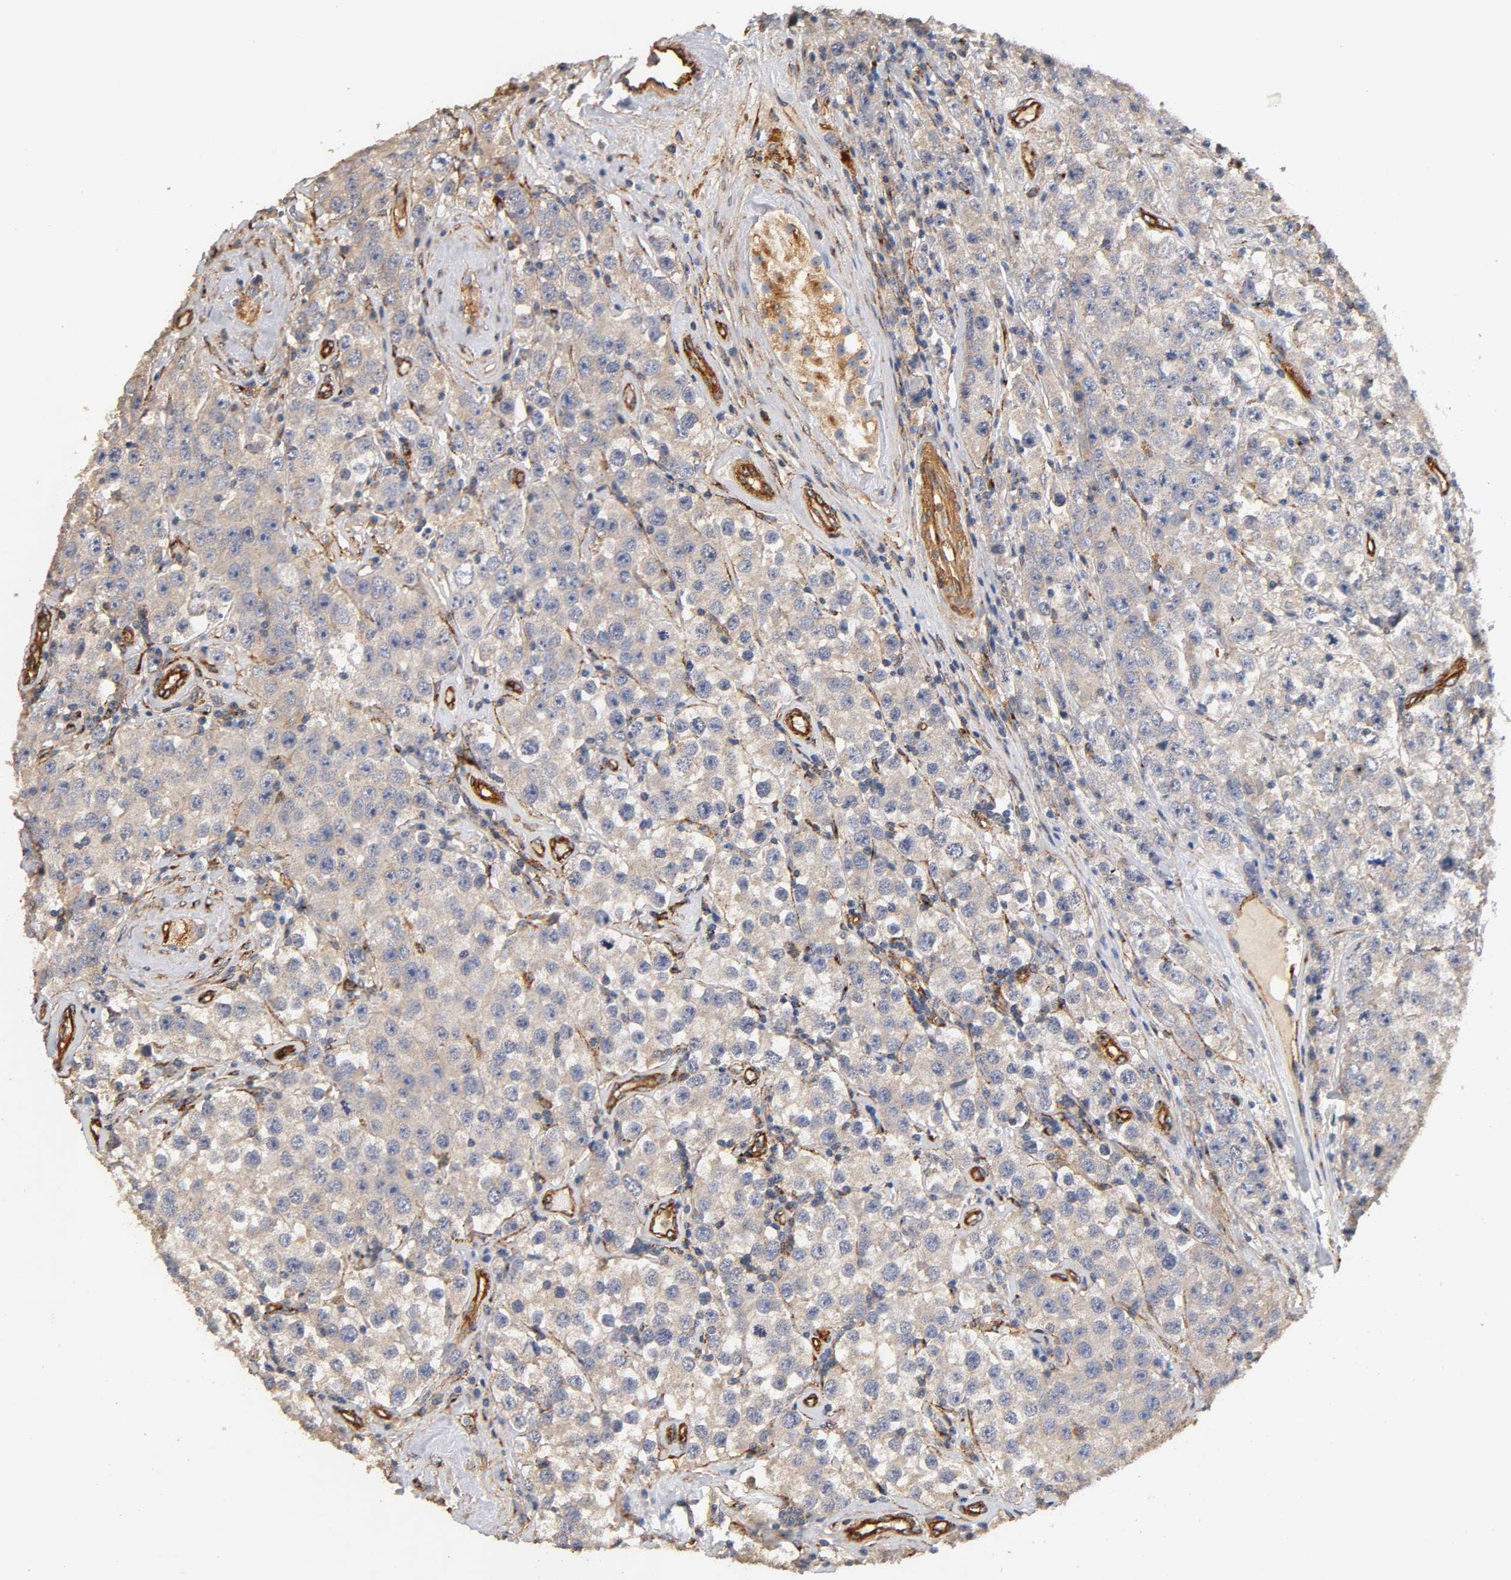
{"staining": {"intensity": "weak", "quantity": "<25%", "location": "cytoplasmic/membranous"}, "tissue": "testis cancer", "cell_type": "Tumor cells", "image_type": "cancer", "snomed": [{"axis": "morphology", "description": "Seminoma, NOS"}, {"axis": "topography", "description": "Testis"}], "caption": "This is an immunohistochemistry micrograph of human seminoma (testis). There is no expression in tumor cells.", "gene": "IFITM3", "patient": {"sex": "male", "age": 52}}